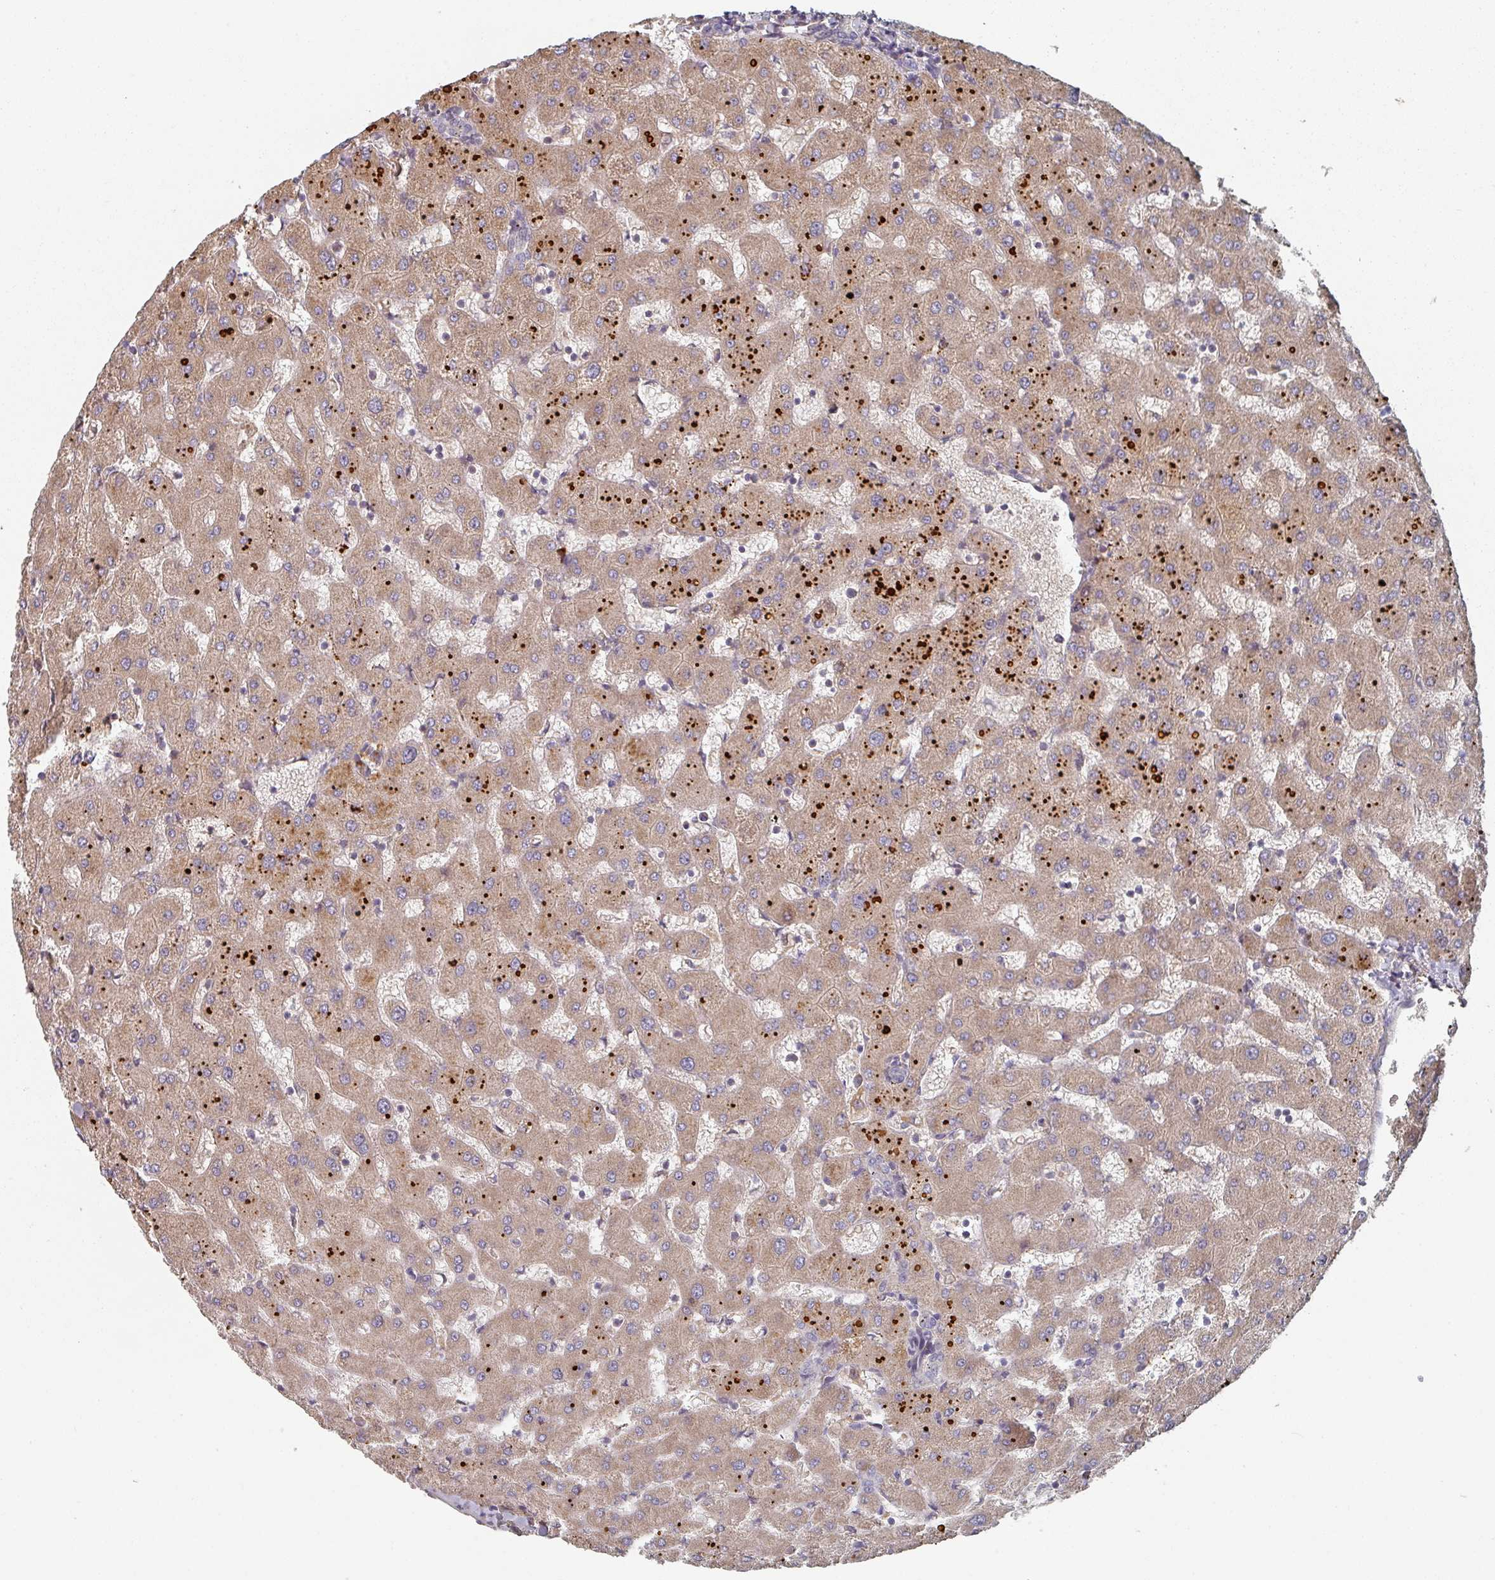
{"staining": {"intensity": "negative", "quantity": "none", "location": "none"}, "tissue": "liver", "cell_type": "Cholangiocytes", "image_type": "normal", "snomed": [{"axis": "morphology", "description": "Normal tissue, NOS"}, {"axis": "topography", "description": "Liver"}], "caption": "An image of liver stained for a protein exhibits no brown staining in cholangiocytes.", "gene": "ENSG00000249773", "patient": {"sex": "female", "age": 63}}